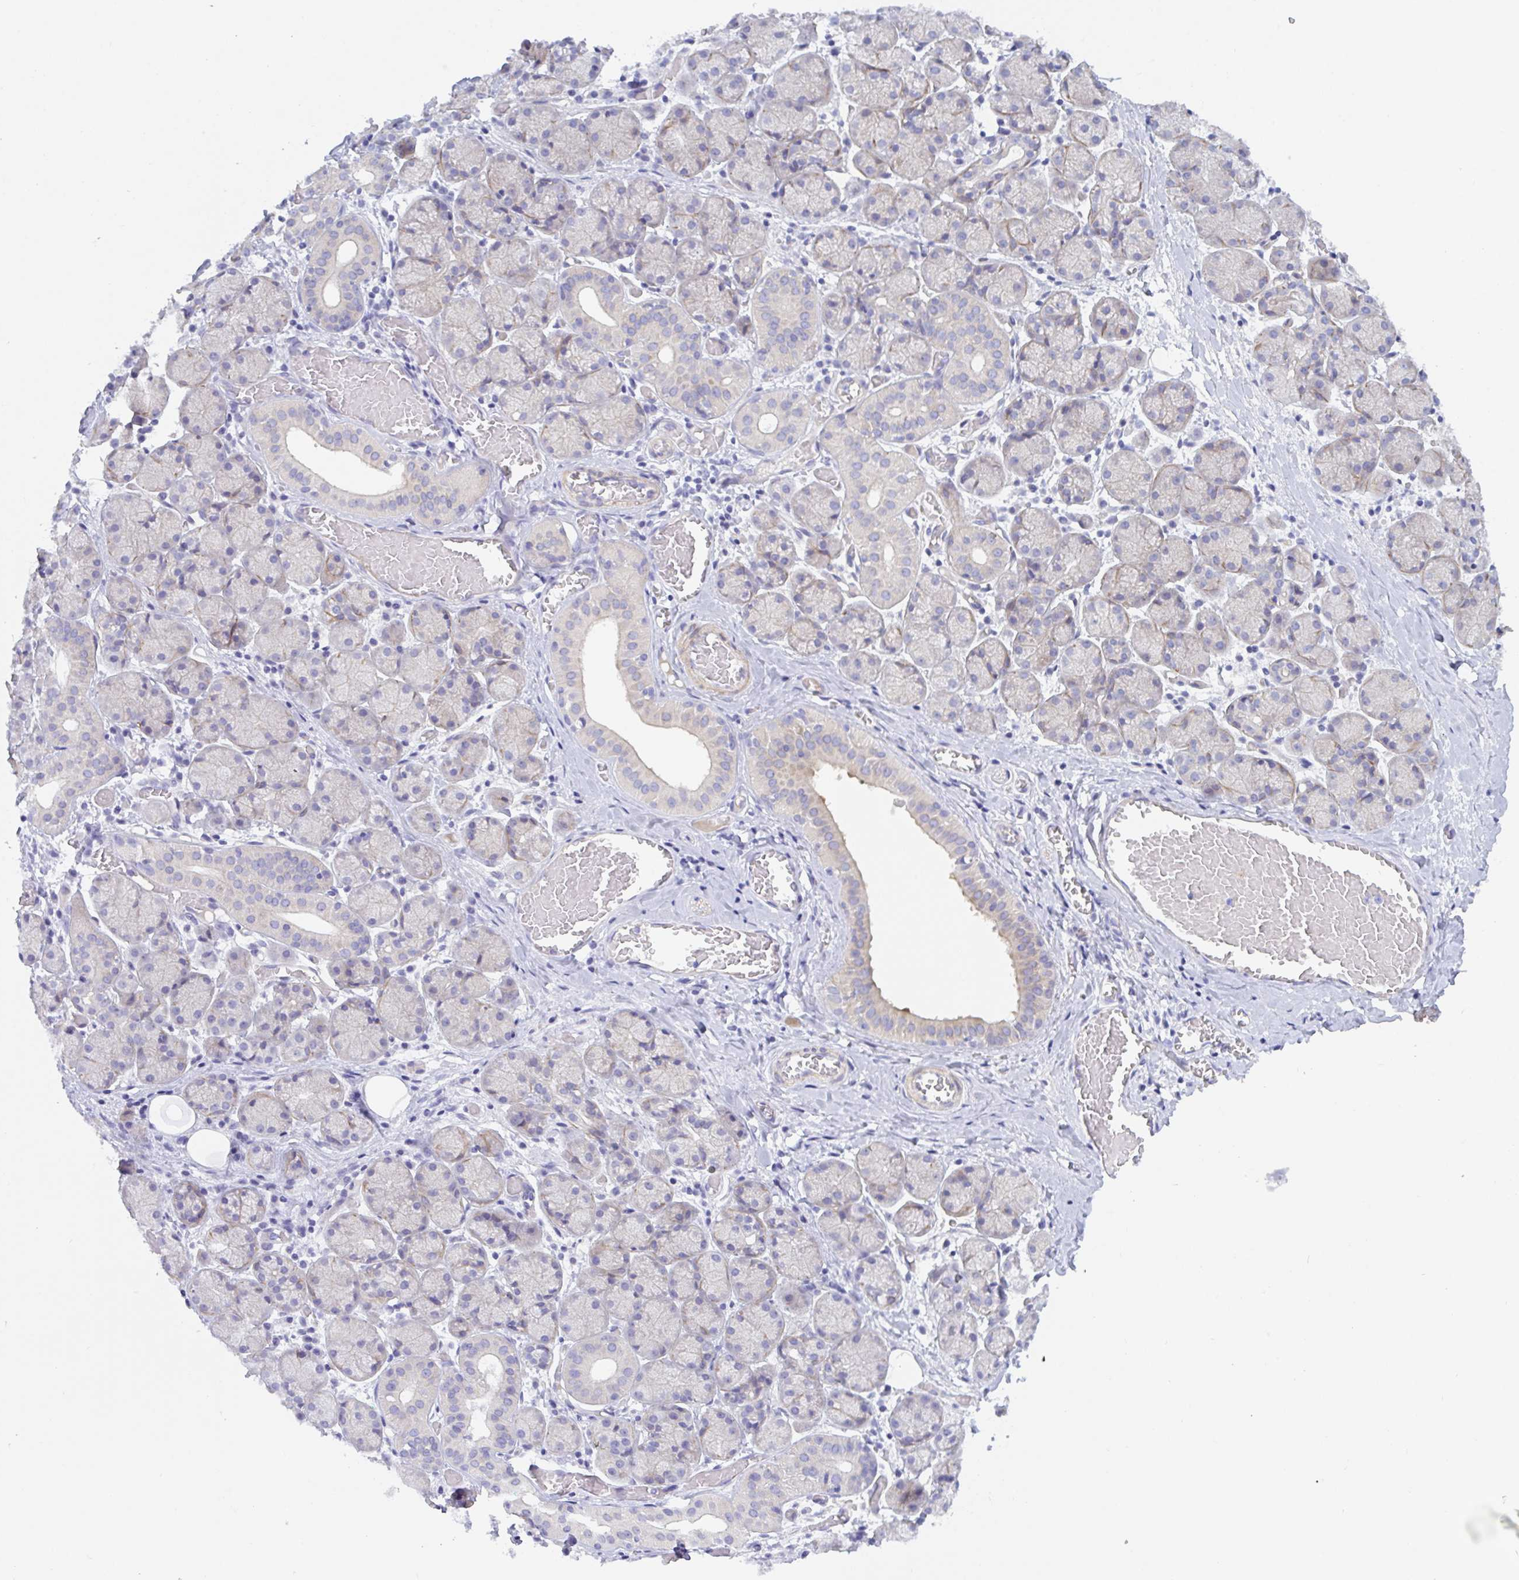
{"staining": {"intensity": "moderate", "quantity": "<25%", "location": "cytoplasmic/membranous"}, "tissue": "salivary gland", "cell_type": "Glandular cells", "image_type": "normal", "snomed": [{"axis": "morphology", "description": "Normal tissue, NOS"}, {"axis": "topography", "description": "Salivary gland"}], "caption": "Immunohistochemistry (IHC) of normal human salivary gland displays low levels of moderate cytoplasmic/membranous staining in about <25% of glandular cells. The staining is performed using DAB (3,3'-diaminobenzidine) brown chromogen to label protein expression. The nuclei are counter-stained blue using hematoxylin.", "gene": "CEP170B", "patient": {"sex": "female", "age": 24}}